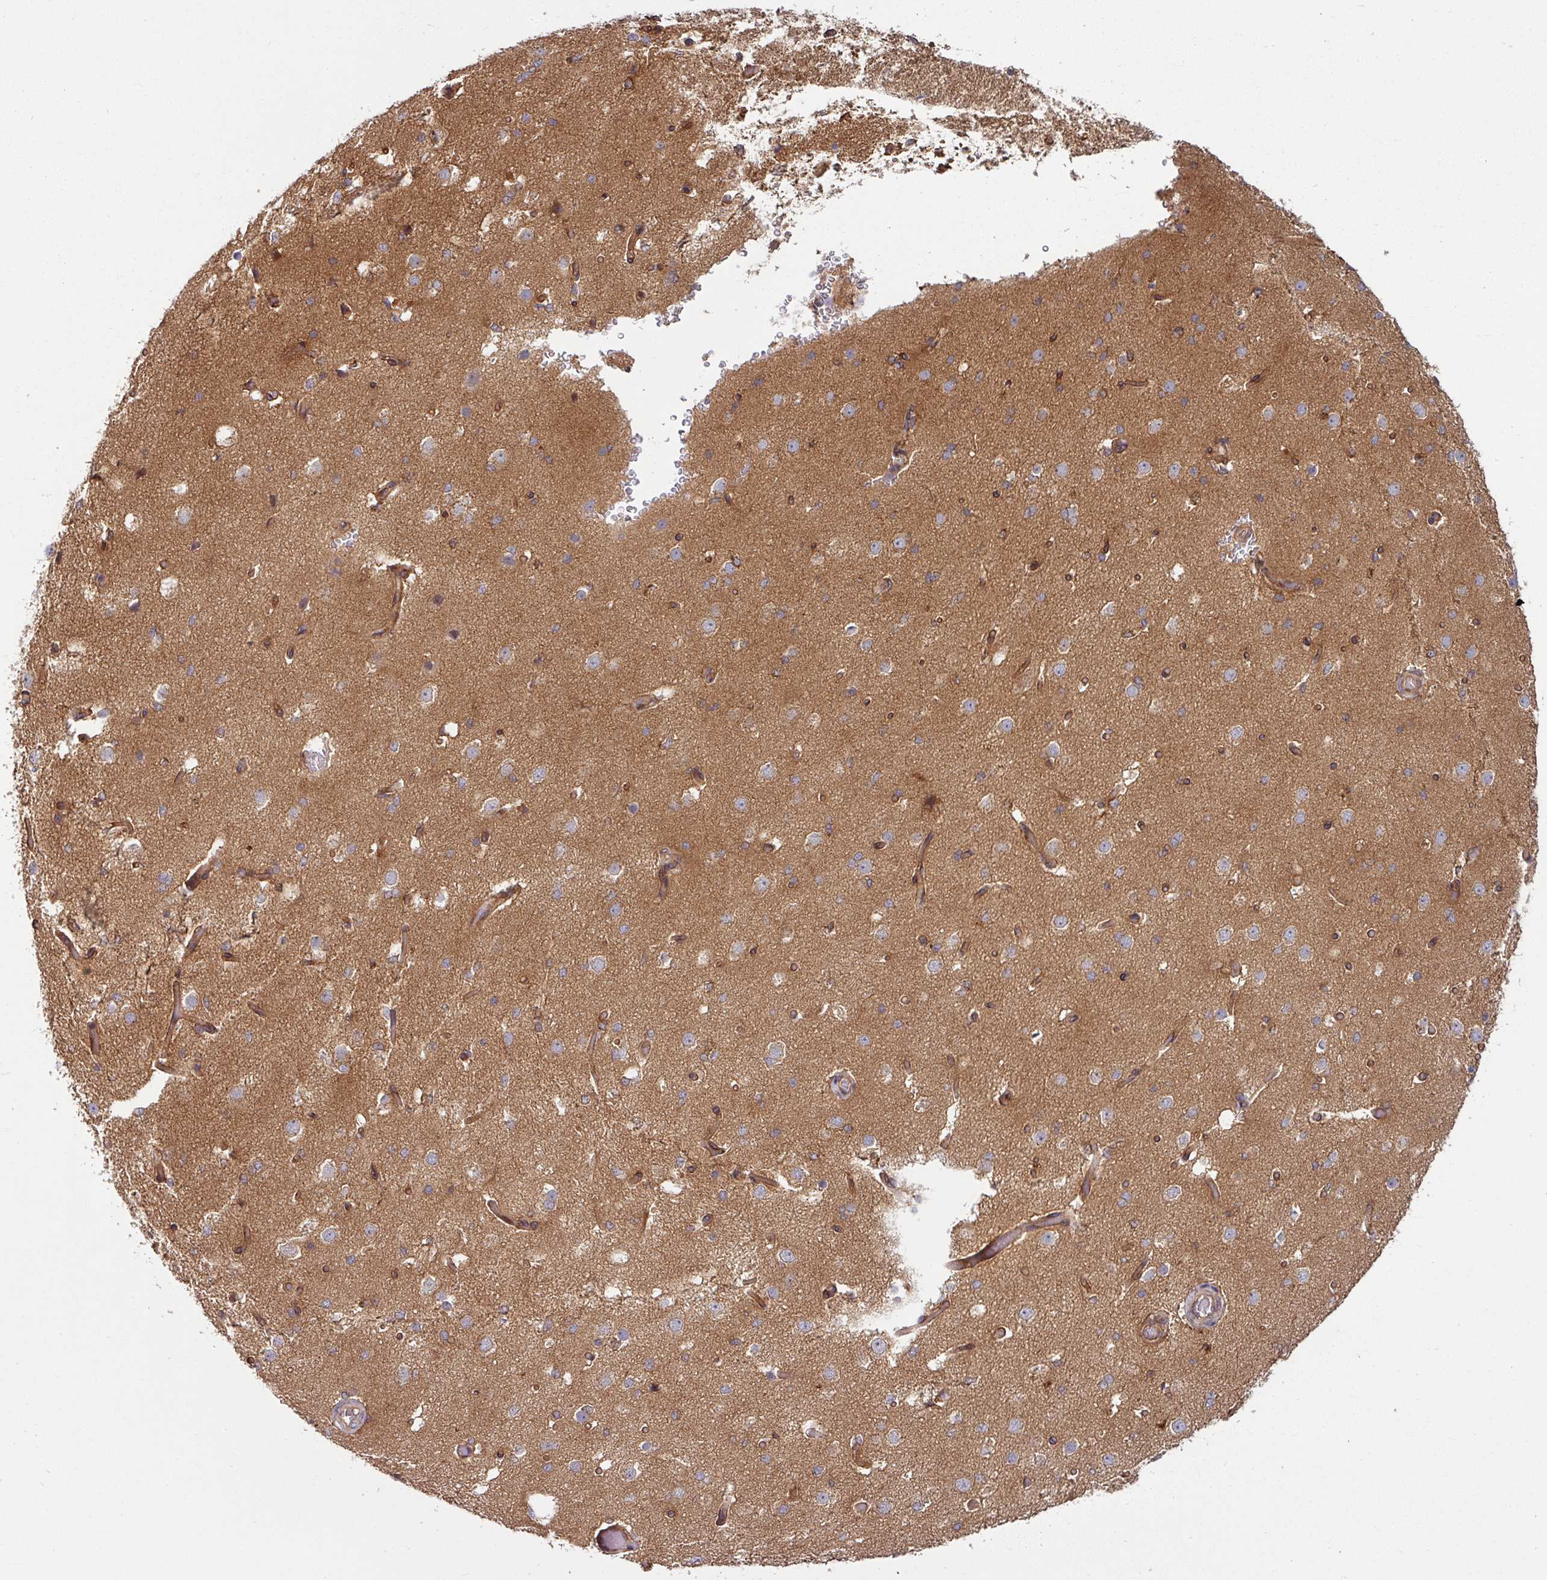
{"staining": {"intensity": "moderate", "quantity": ">75%", "location": "cytoplasmic/membranous"}, "tissue": "cerebral cortex", "cell_type": "Endothelial cells", "image_type": "normal", "snomed": [{"axis": "morphology", "description": "Normal tissue, NOS"}, {"axis": "morphology", "description": "Inflammation, NOS"}, {"axis": "topography", "description": "Cerebral cortex"}], "caption": "A brown stain shows moderate cytoplasmic/membranous staining of a protein in endothelial cells of unremarkable cerebral cortex.", "gene": "RAB5A", "patient": {"sex": "male", "age": 6}}